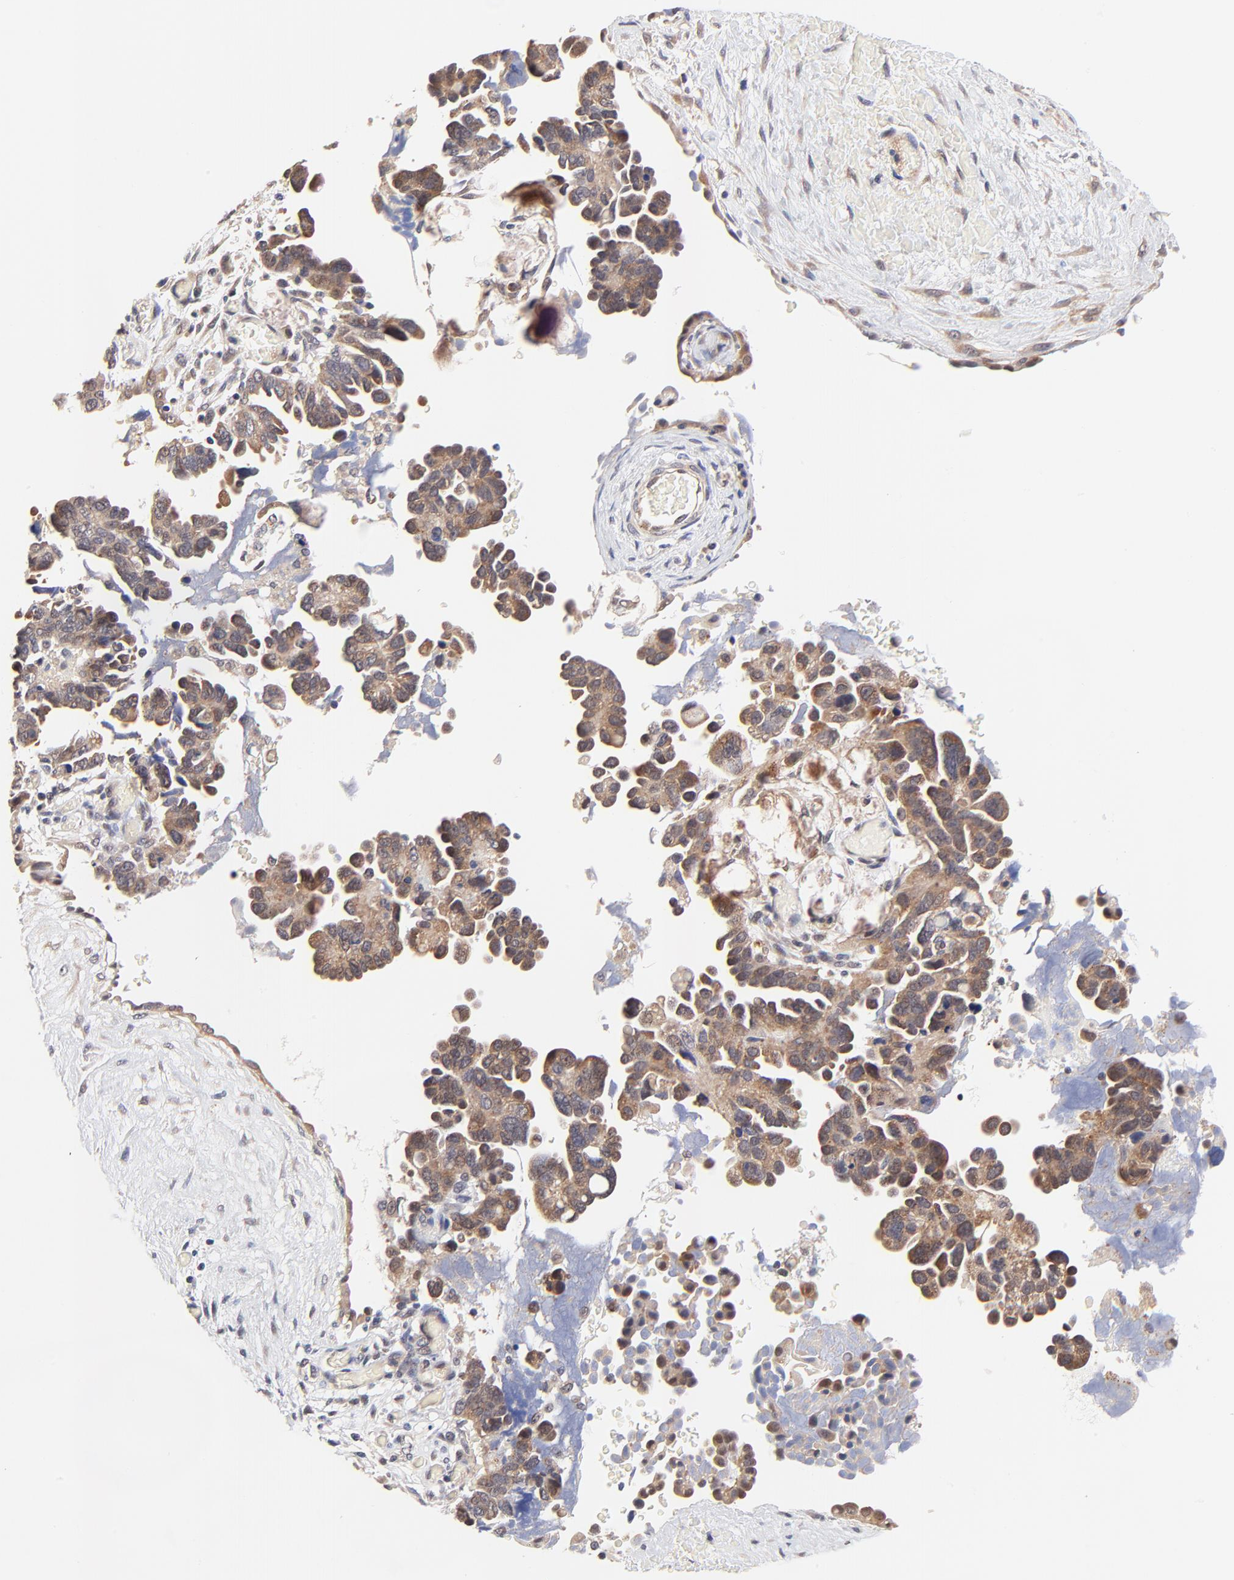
{"staining": {"intensity": "moderate", "quantity": ">75%", "location": "cytoplasmic/membranous"}, "tissue": "ovarian cancer", "cell_type": "Tumor cells", "image_type": "cancer", "snomed": [{"axis": "morphology", "description": "Cystadenocarcinoma, serous, NOS"}, {"axis": "topography", "description": "Ovary"}], "caption": "Ovarian cancer tissue reveals moderate cytoplasmic/membranous expression in approximately >75% of tumor cells, visualized by immunohistochemistry. The protein of interest is stained brown, and the nuclei are stained in blue (DAB IHC with brightfield microscopy, high magnification).", "gene": "TXNL1", "patient": {"sex": "female", "age": 63}}